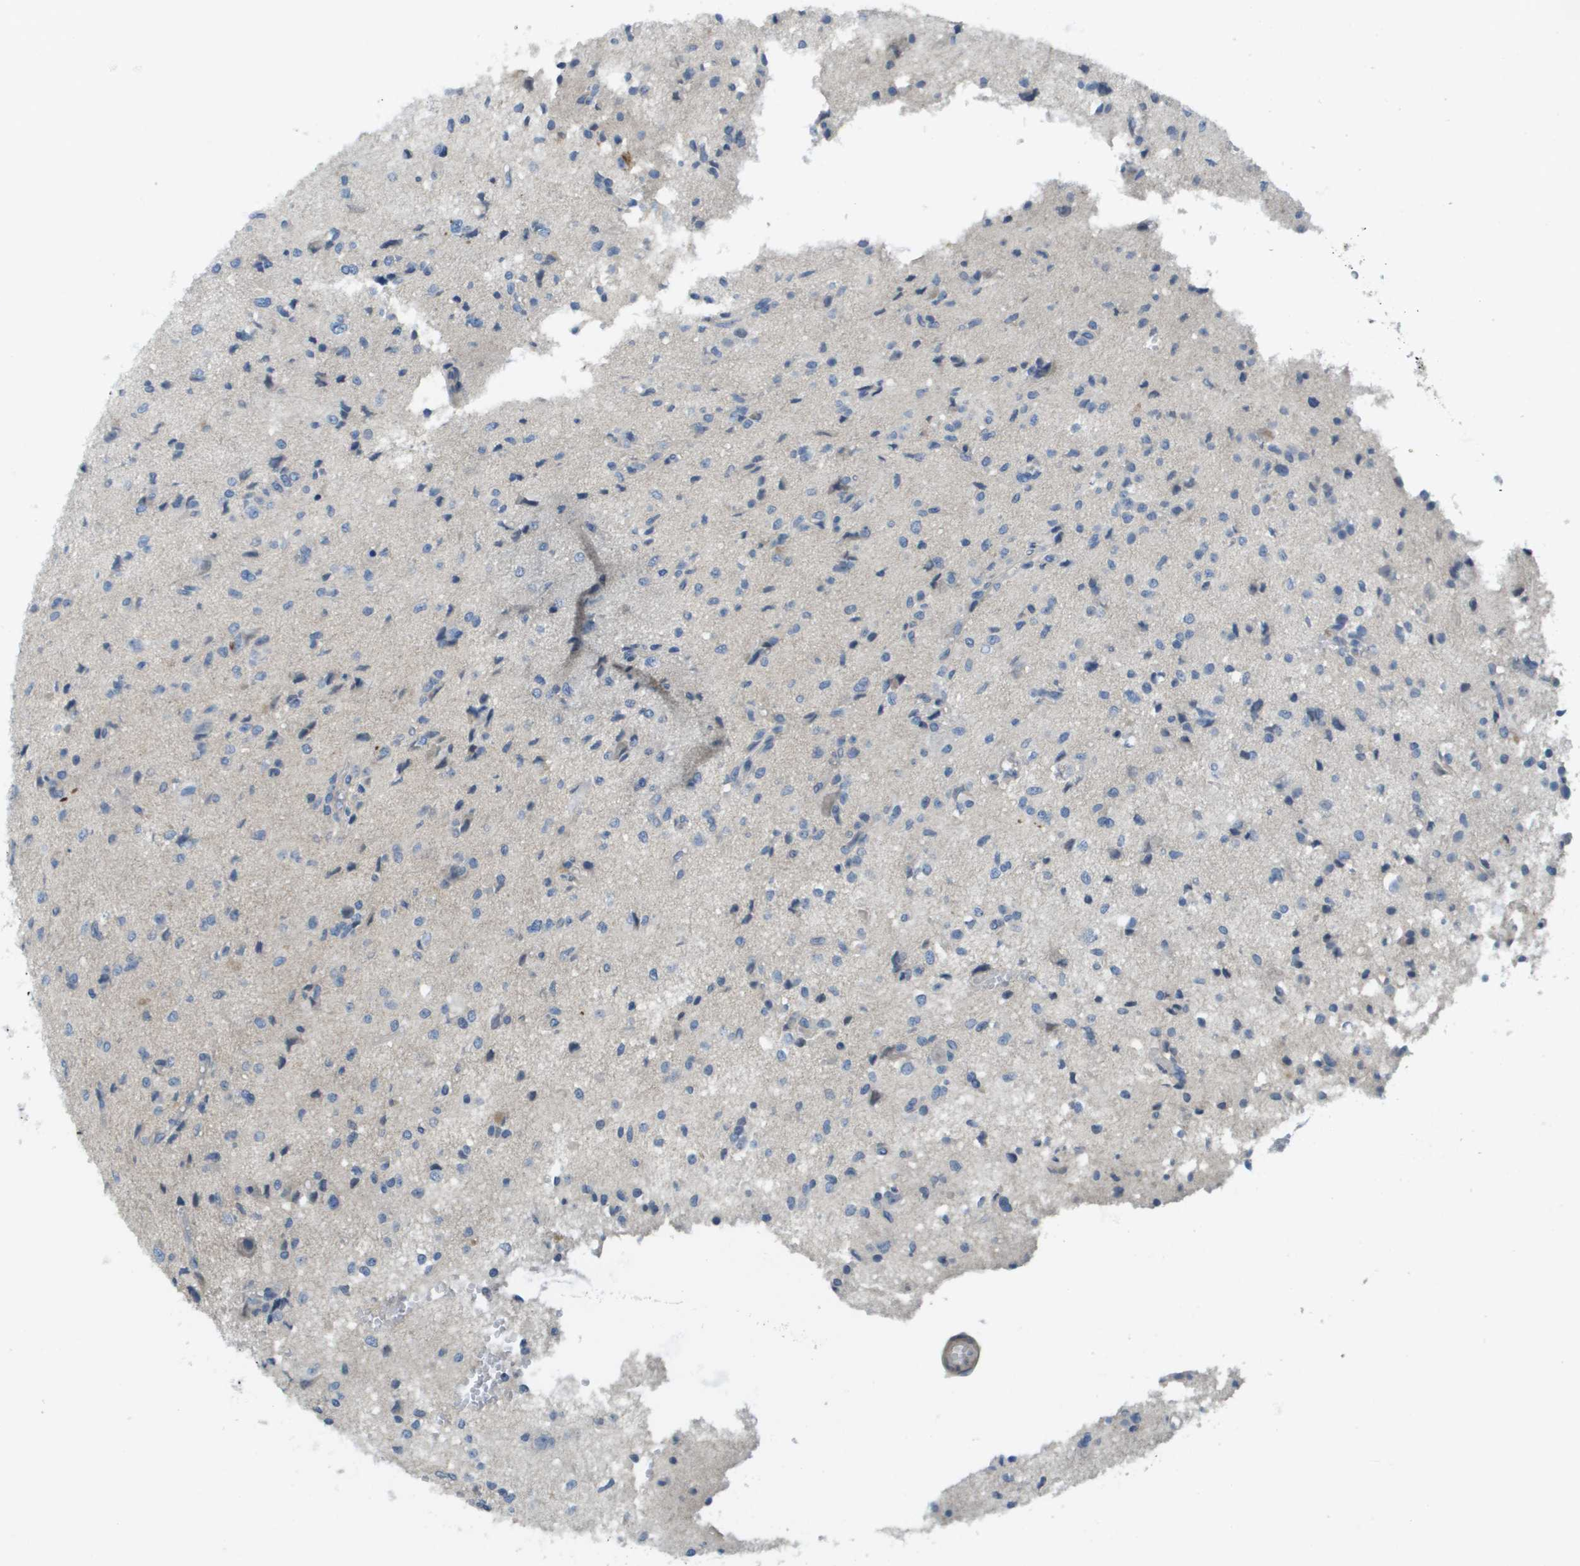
{"staining": {"intensity": "negative", "quantity": "none", "location": "none"}, "tissue": "glioma", "cell_type": "Tumor cells", "image_type": "cancer", "snomed": [{"axis": "morphology", "description": "Glioma, malignant, High grade"}, {"axis": "topography", "description": "Brain"}], "caption": "Immunohistochemistry (IHC) of human glioma exhibits no staining in tumor cells.", "gene": "KRT23", "patient": {"sex": "female", "age": 59}}